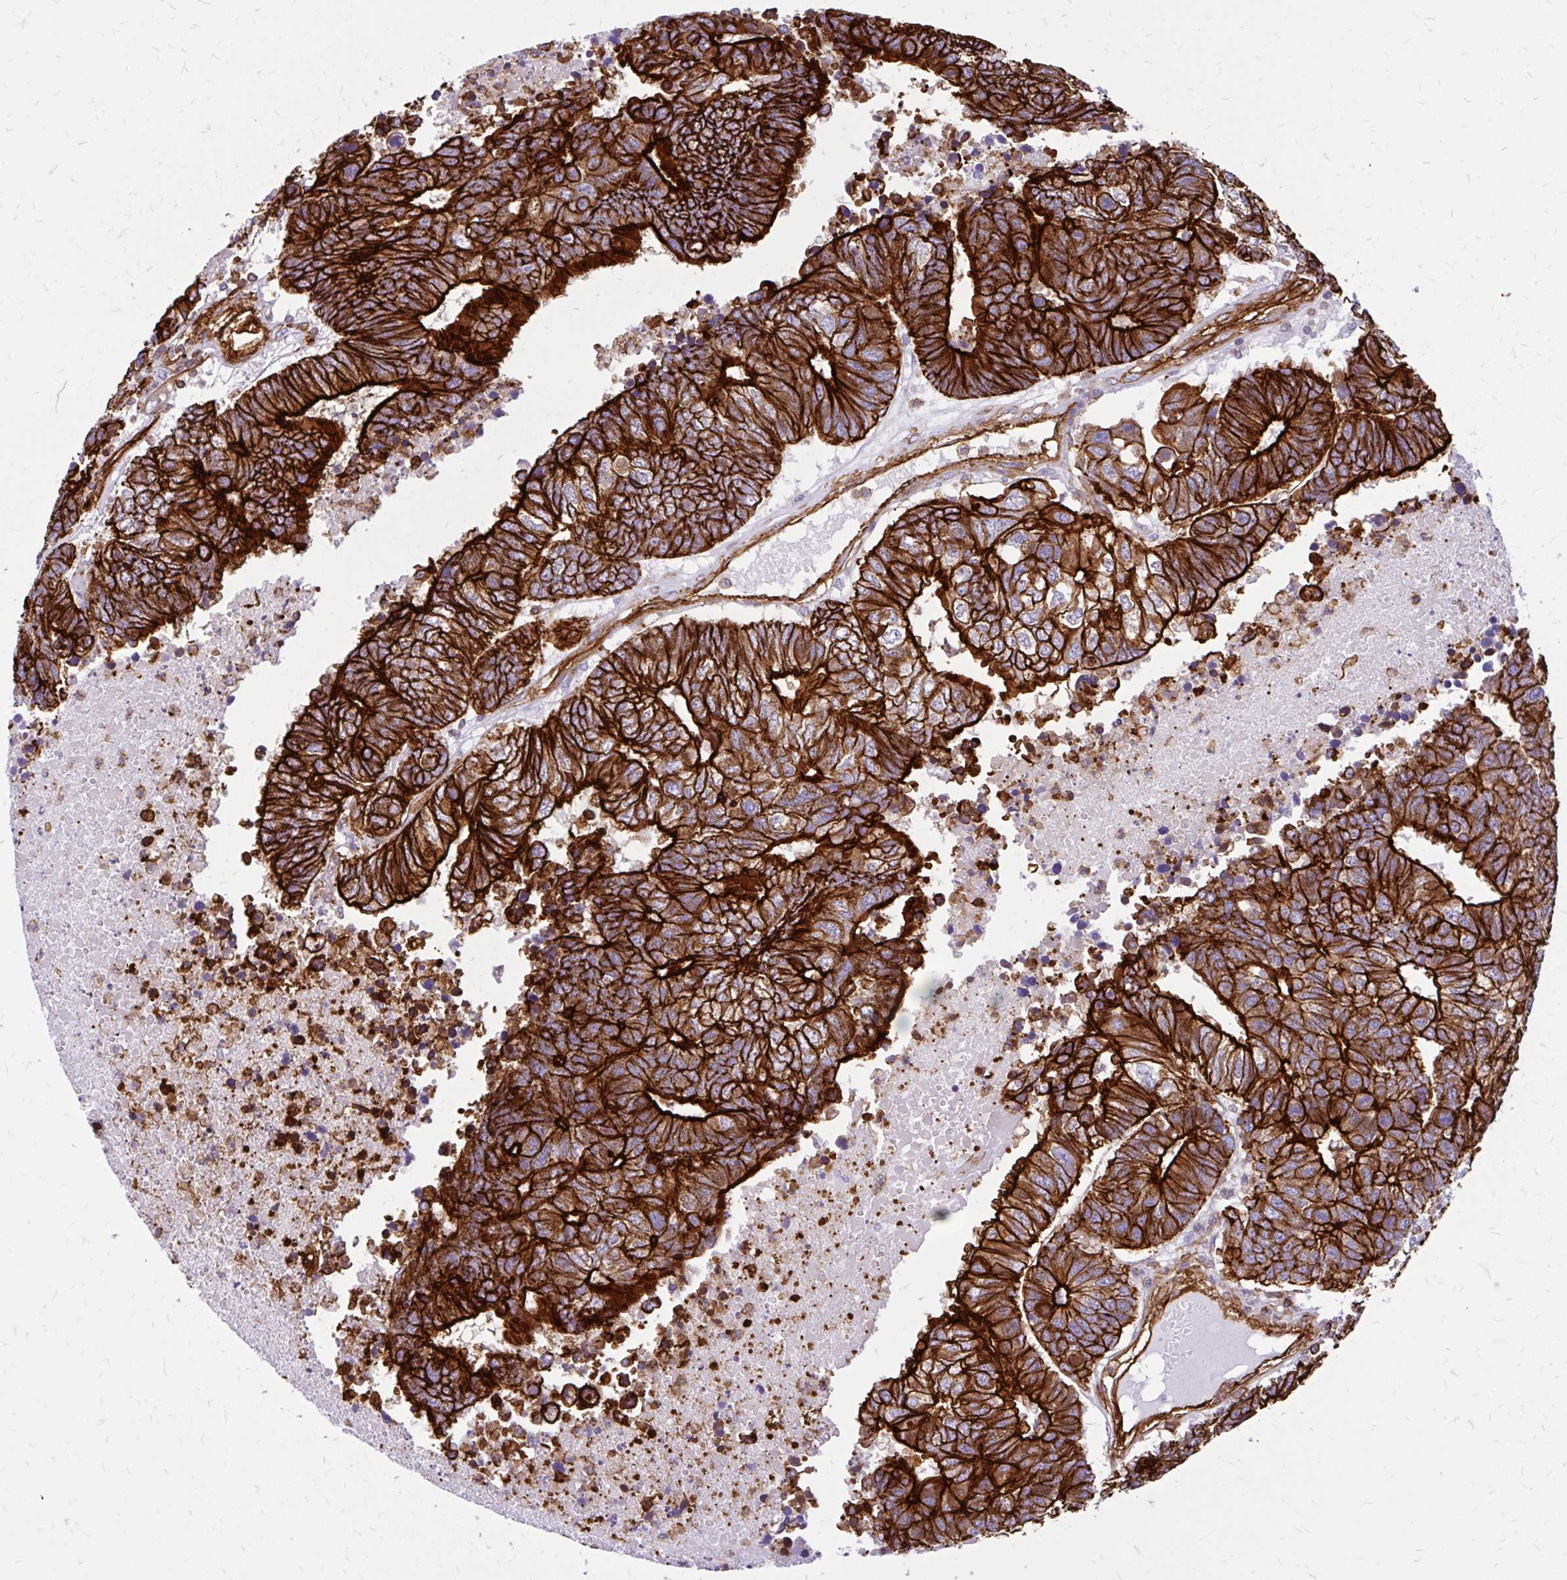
{"staining": {"intensity": "strong", "quantity": ">75%", "location": "cytoplasmic/membranous"}, "tissue": "colorectal cancer", "cell_type": "Tumor cells", "image_type": "cancer", "snomed": [{"axis": "morphology", "description": "Adenocarcinoma, NOS"}, {"axis": "topography", "description": "Colon"}], "caption": "IHC (DAB) staining of colorectal adenocarcinoma shows strong cytoplasmic/membranous protein expression in approximately >75% of tumor cells.", "gene": "MAP1LC3B", "patient": {"sex": "female", "age": 48}}